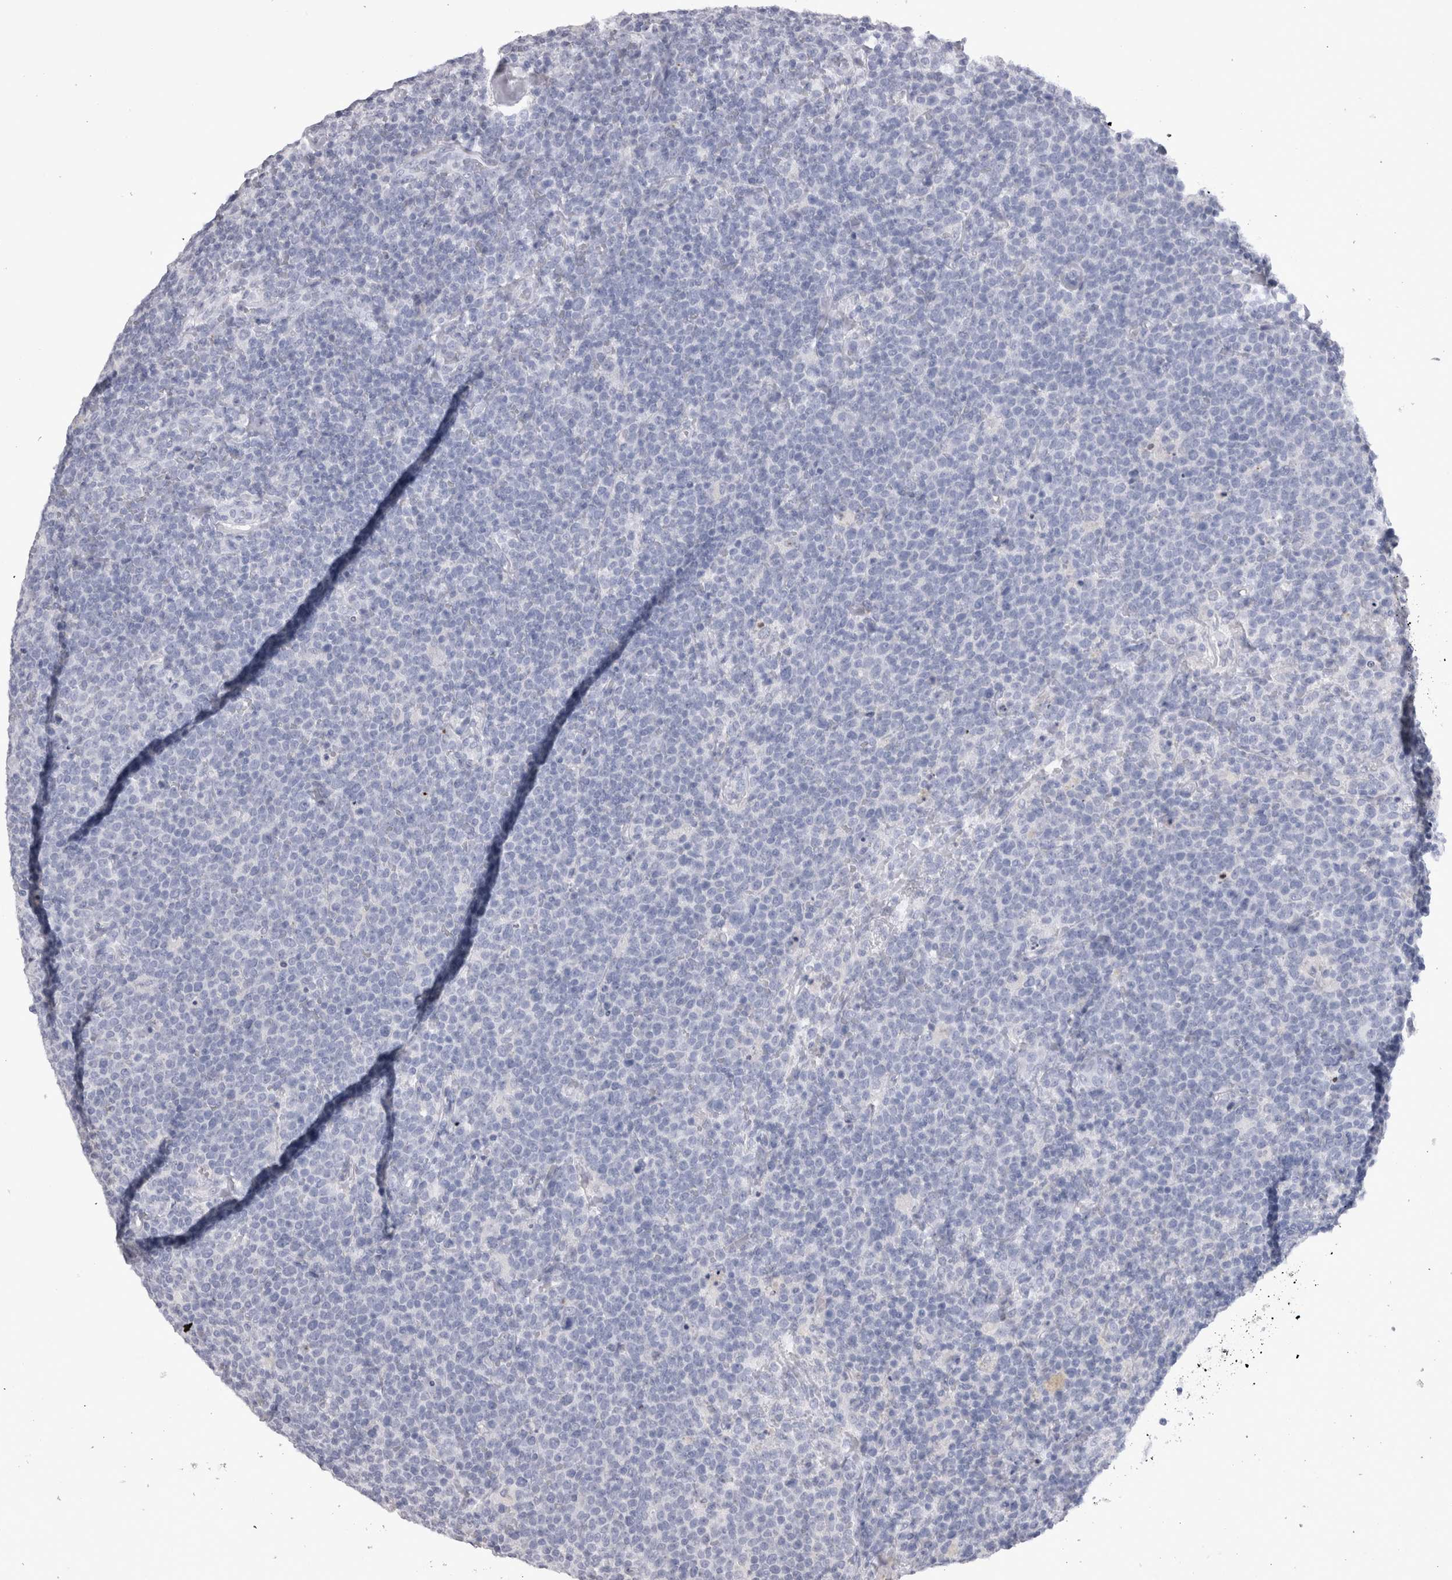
{"staining": {"intensity": "negative", "quantity": "none", "location": "none"}, "tissue": "lymphoma", "cell_type": "Tumor cells", "image_type": "cancer", "snomed": [{"axis": "morphology", "description": "Malignant lymphoma, non-Hodgkin's type, High grade"}, {"axis": "topography", "description": "Lymph node"}], "caption": "IHC image of human lymphoma stained for a protein (brown), which shows no expression in tumor cells.", "gene": "ADAM2", "patient": {"sex": "male", "age": 61}}